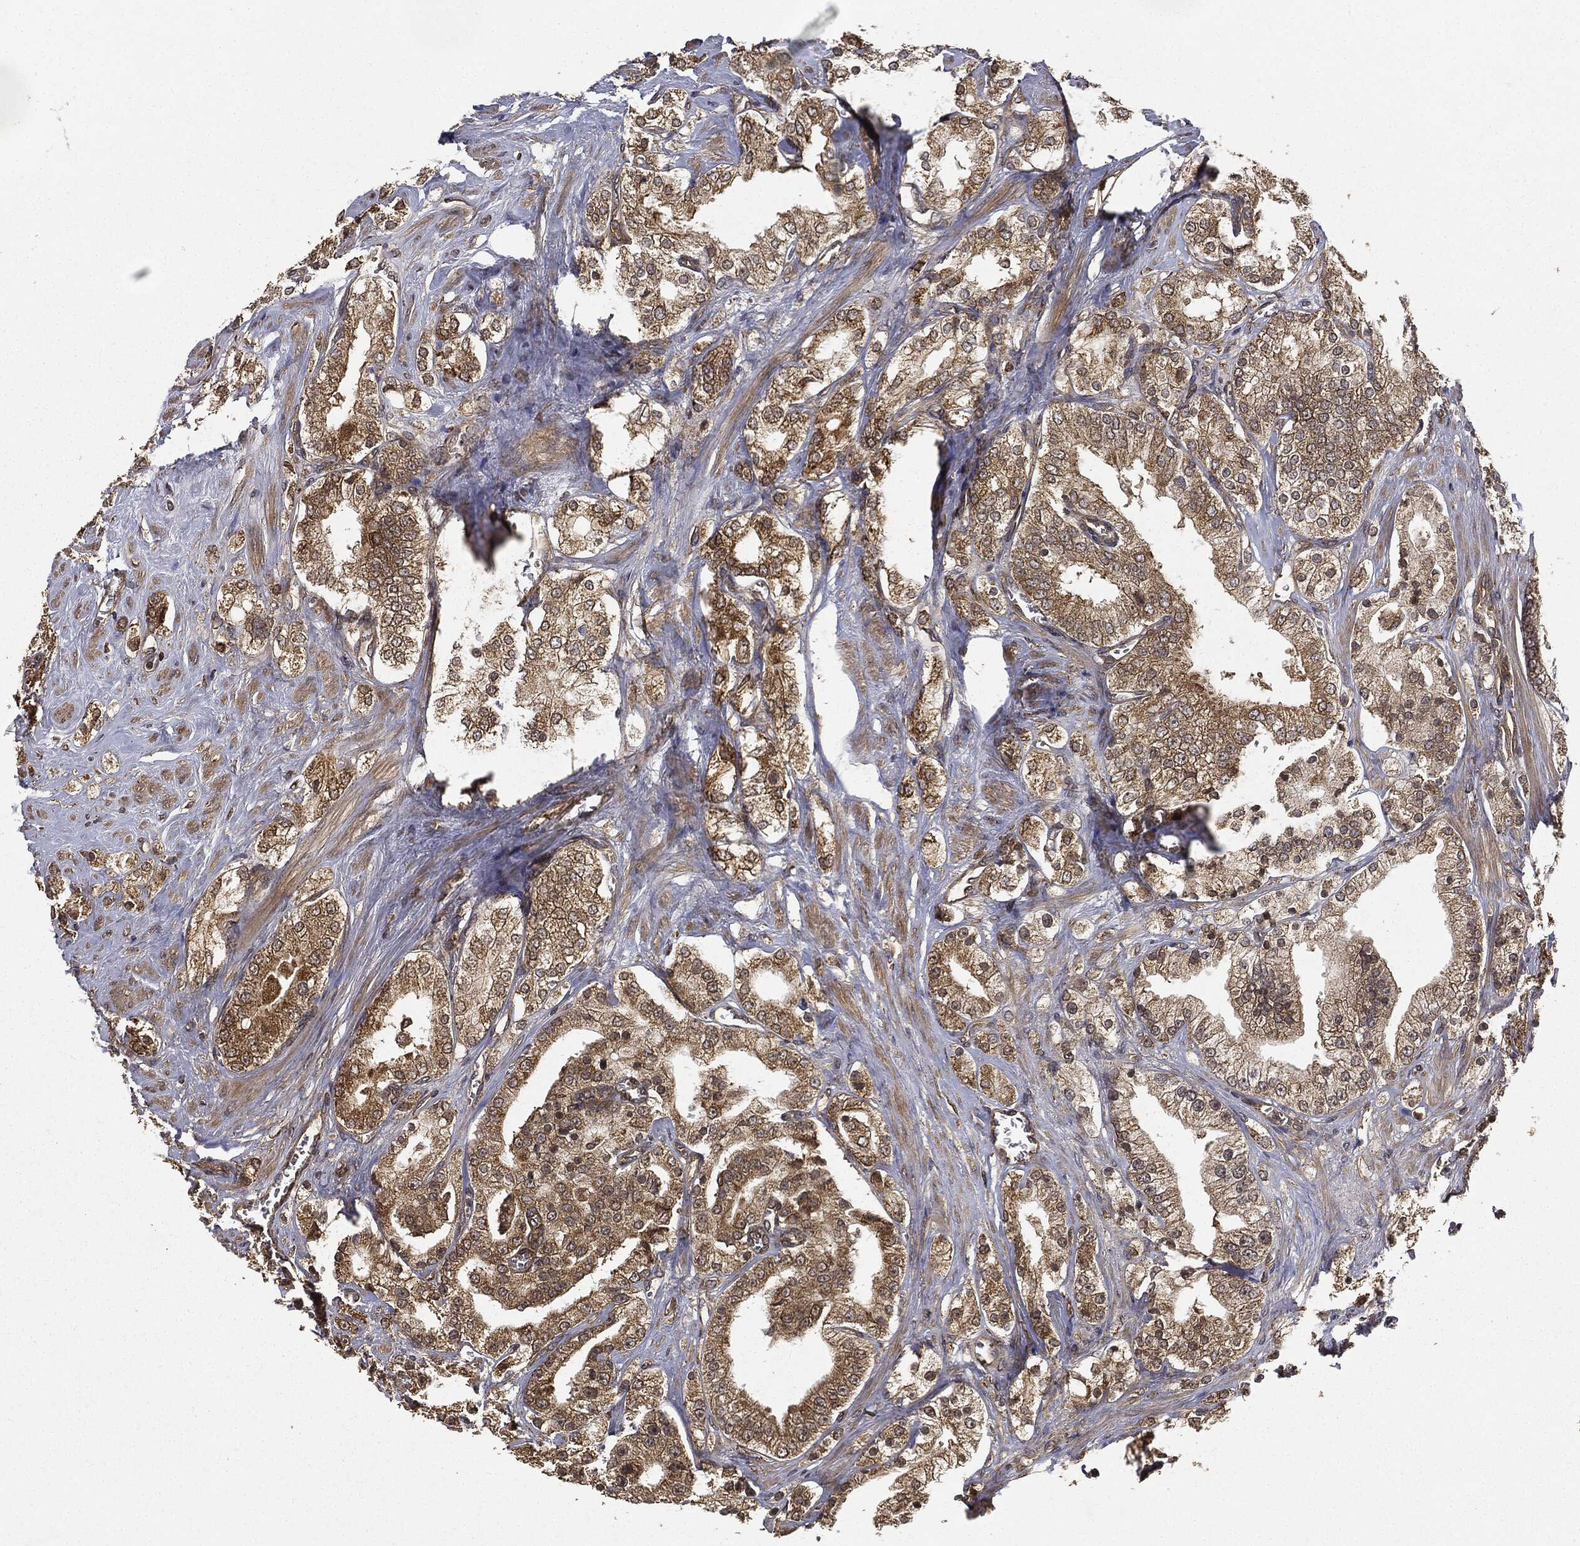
{"staining": {"intensity": "moderate", "quantity": ">75%", "location": "cytoplasmic/membranous"}, "tissue": "prostate cancer", "cell_type": "Tumor cells", "image_type": "cancer", "snomed": [{"axis": "morphology", "description": "Adenocarcinoma, NOS"}, {"axis": "topography", "description": "Prostate and seminal vesicle, NOS"}, {"axis": "topography", "description": "Prostate"}], "caption": "DAB (3,3'-diaminobenzidine) immunohistochemical staining of prostate cancer (adenocarcinoma) reveals moderate cytoplasmic/membranous protein positivity in approximately >75% of tumor cells.", "gene": "MIER2", "patient": {"sex": "male", "age": 67}}